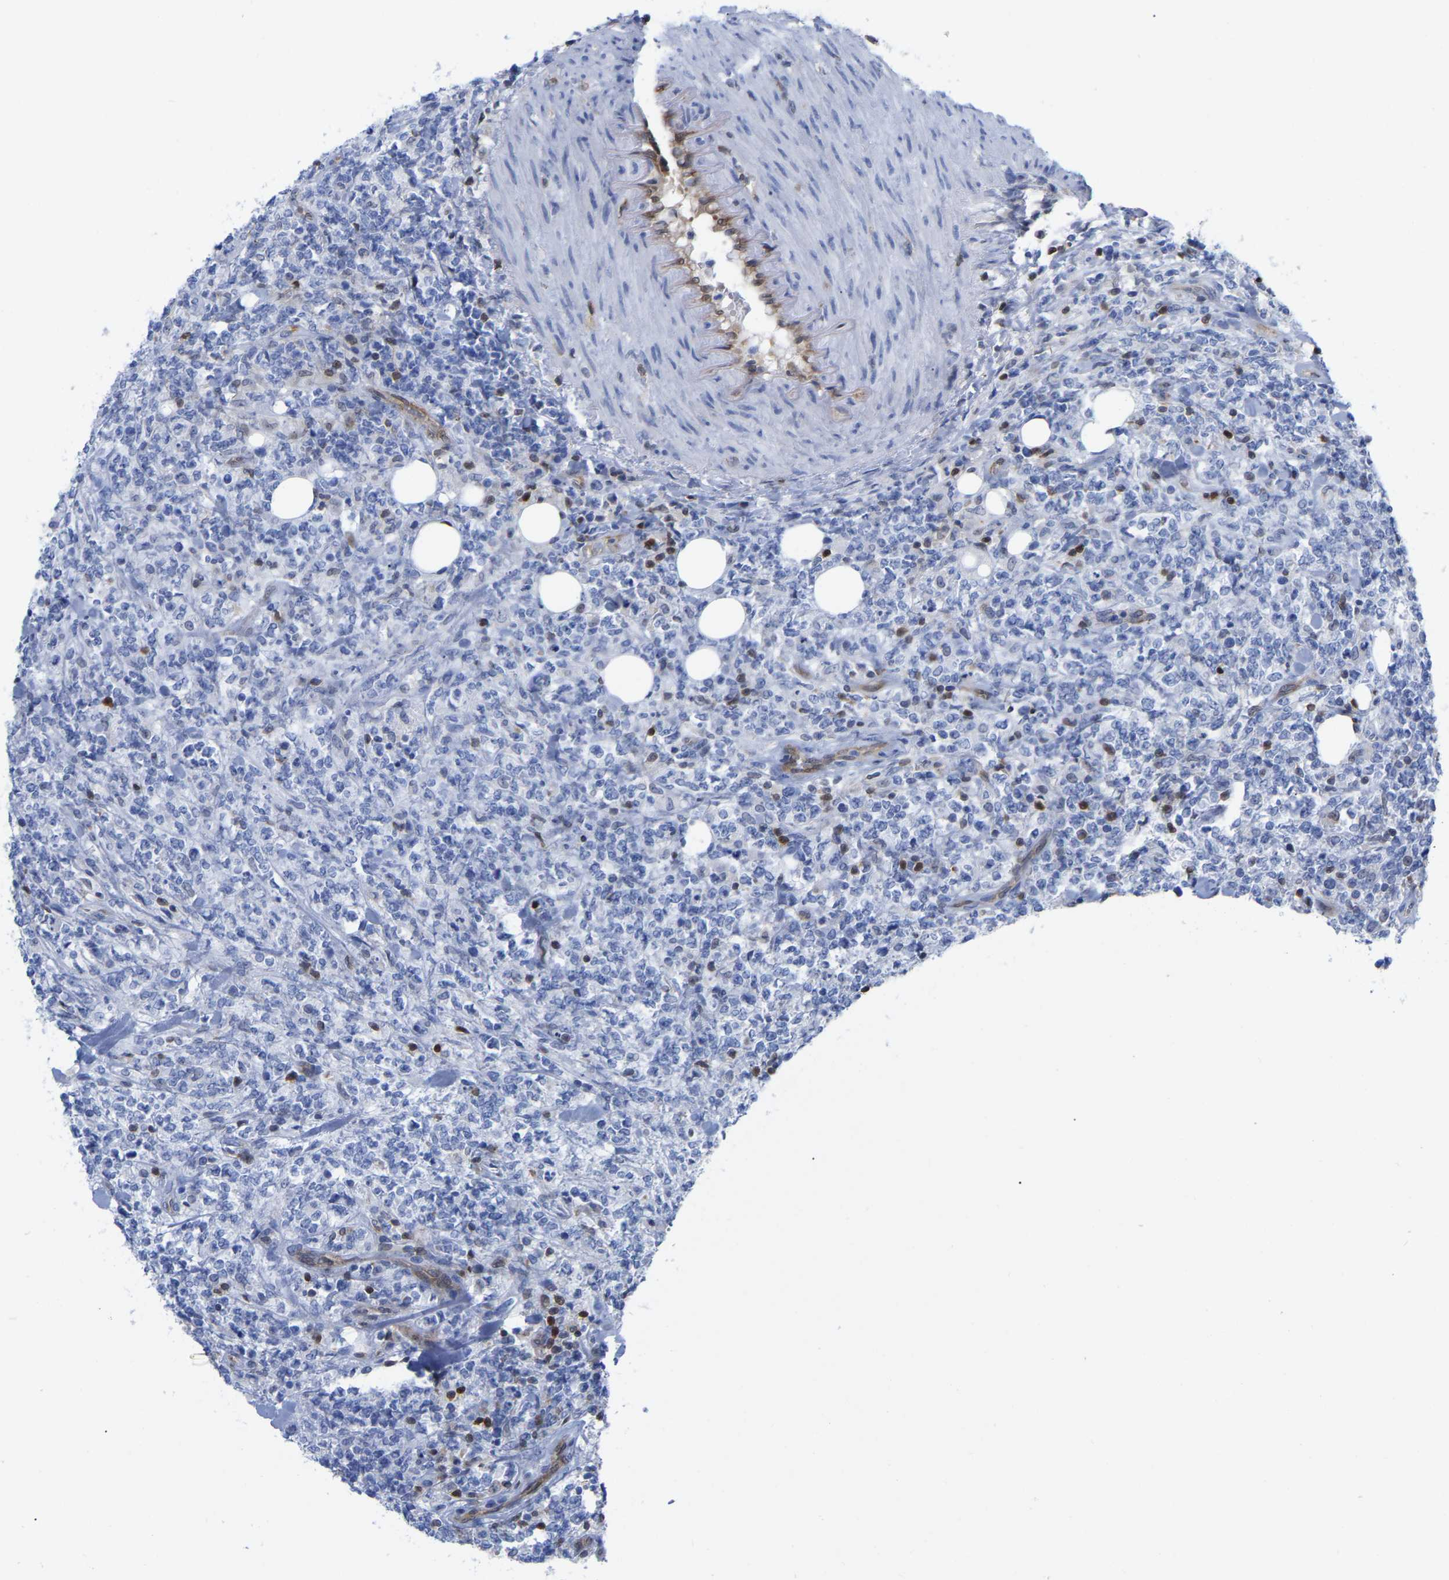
{"staining": {"intensity": "negative", "quantity": "none", "location": "none"}, "tissue": "lymphoma", "cell_type": "Tumor cells", "image_type": "cancer", "snomed": [{"axis": "morphology", "description": "Malignant lymphoma, non-Hodgkin's type, High grade"}, {"axis": "topography", "description": "Soft tissue"}], "caption": "Immunohistochemistry (IHC) of human lymphoma reveals no staining in tumor cells.", "gene": "GIMAP4", "patient": {"sex": "male", "age": 18}}